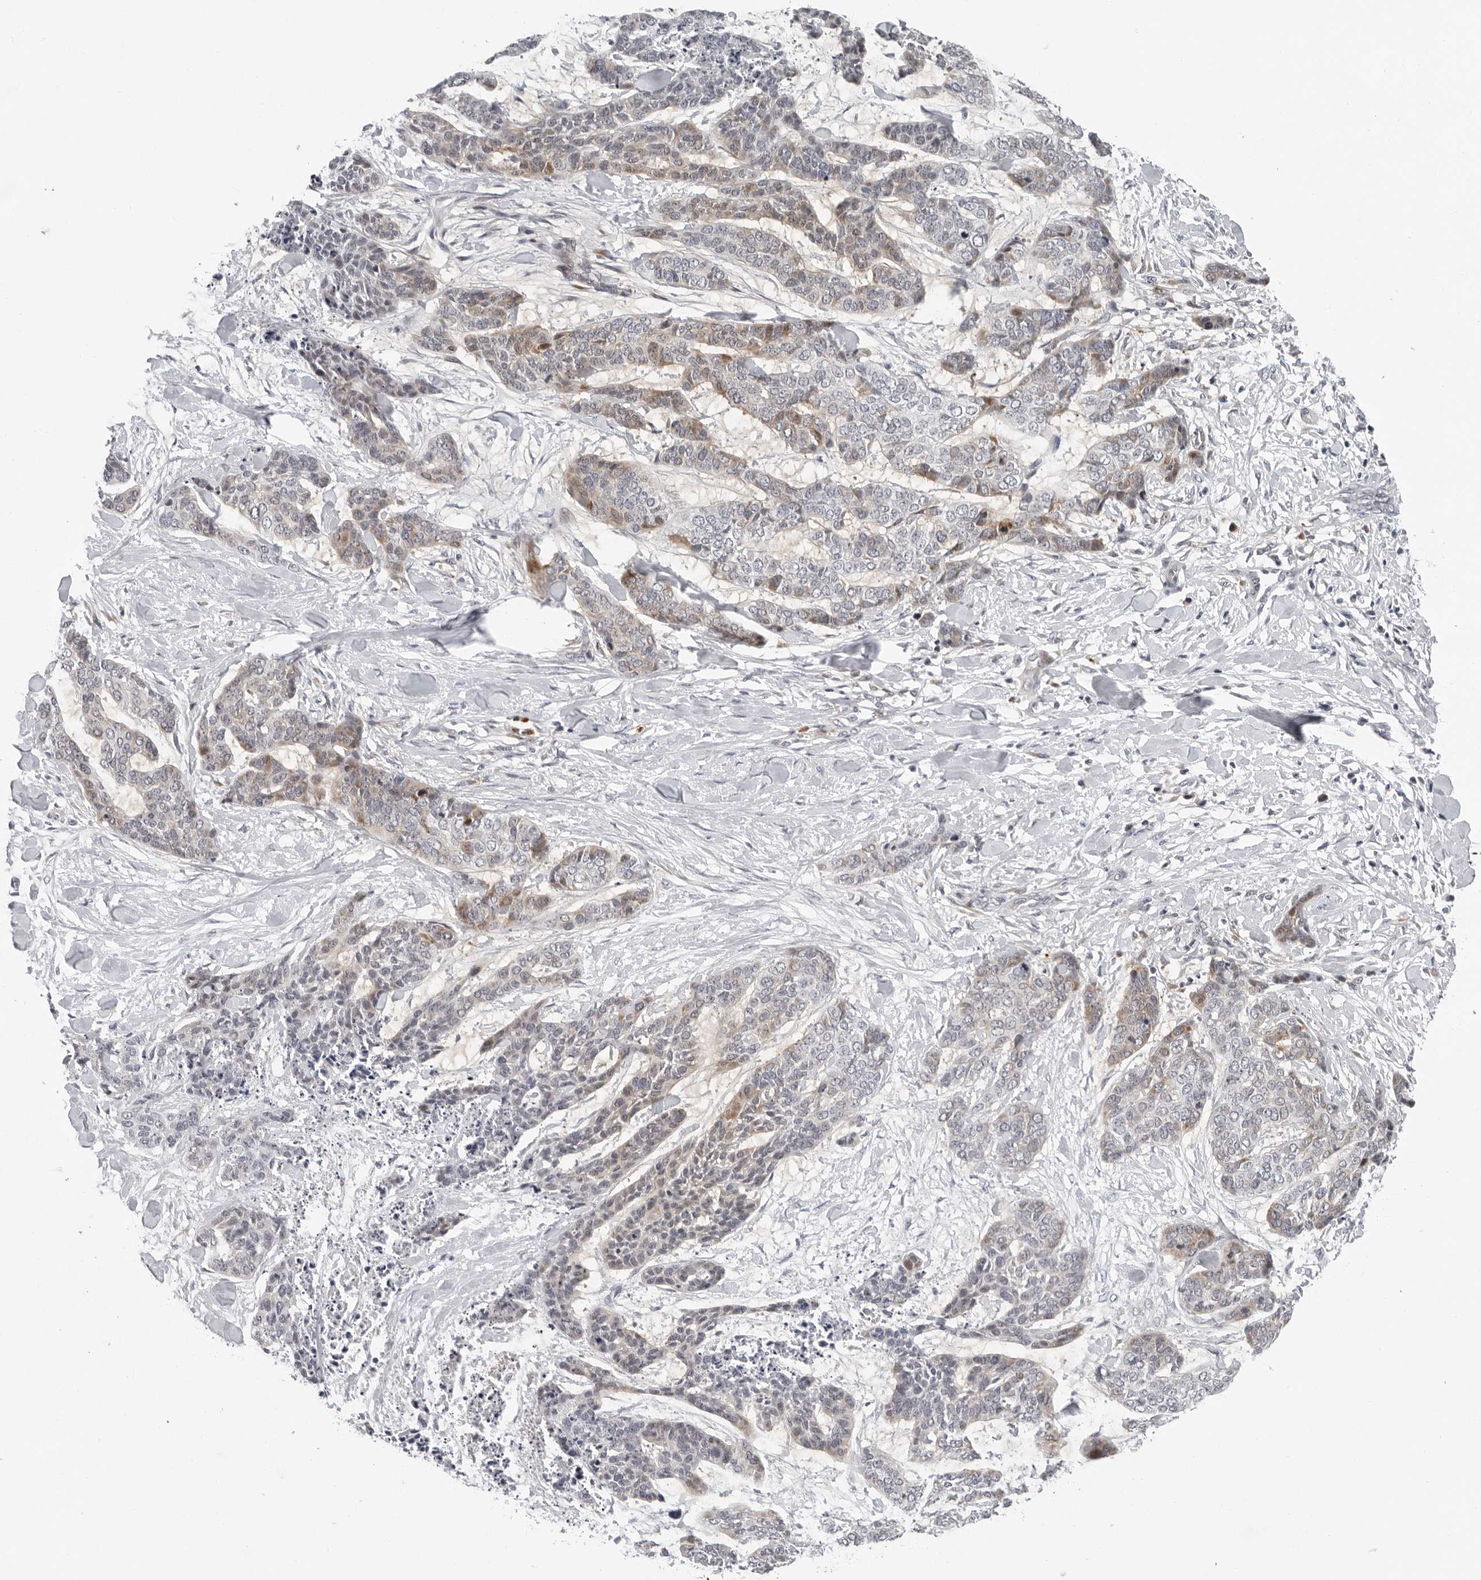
{"staining": {"intensity": "weak", "quantity": "25%-75%", "location": "cytoplasmic/membranous"}, "tissue": "skin cancer", "cell_type": "Tumor cells", "image_type": "cancer", "snomed": [{"axis": "morphology", "description": "Basal cell carcinoma"}, {"axis": "topography", "description": "Skin"}], "caption": "Immunohistochemistry (DAB) staining of human skin basal cell carcinoma exhibits weak cytoplasmic/membranous protein staining in about 25%-75% of tumor cells. The staining was performed using DAB, with brown indicating positive protein expression. Nuclei are stained blue with hematoxylin.", "gene": "PIP4K2C", "patient": {"sex": "female", "age": 64}}